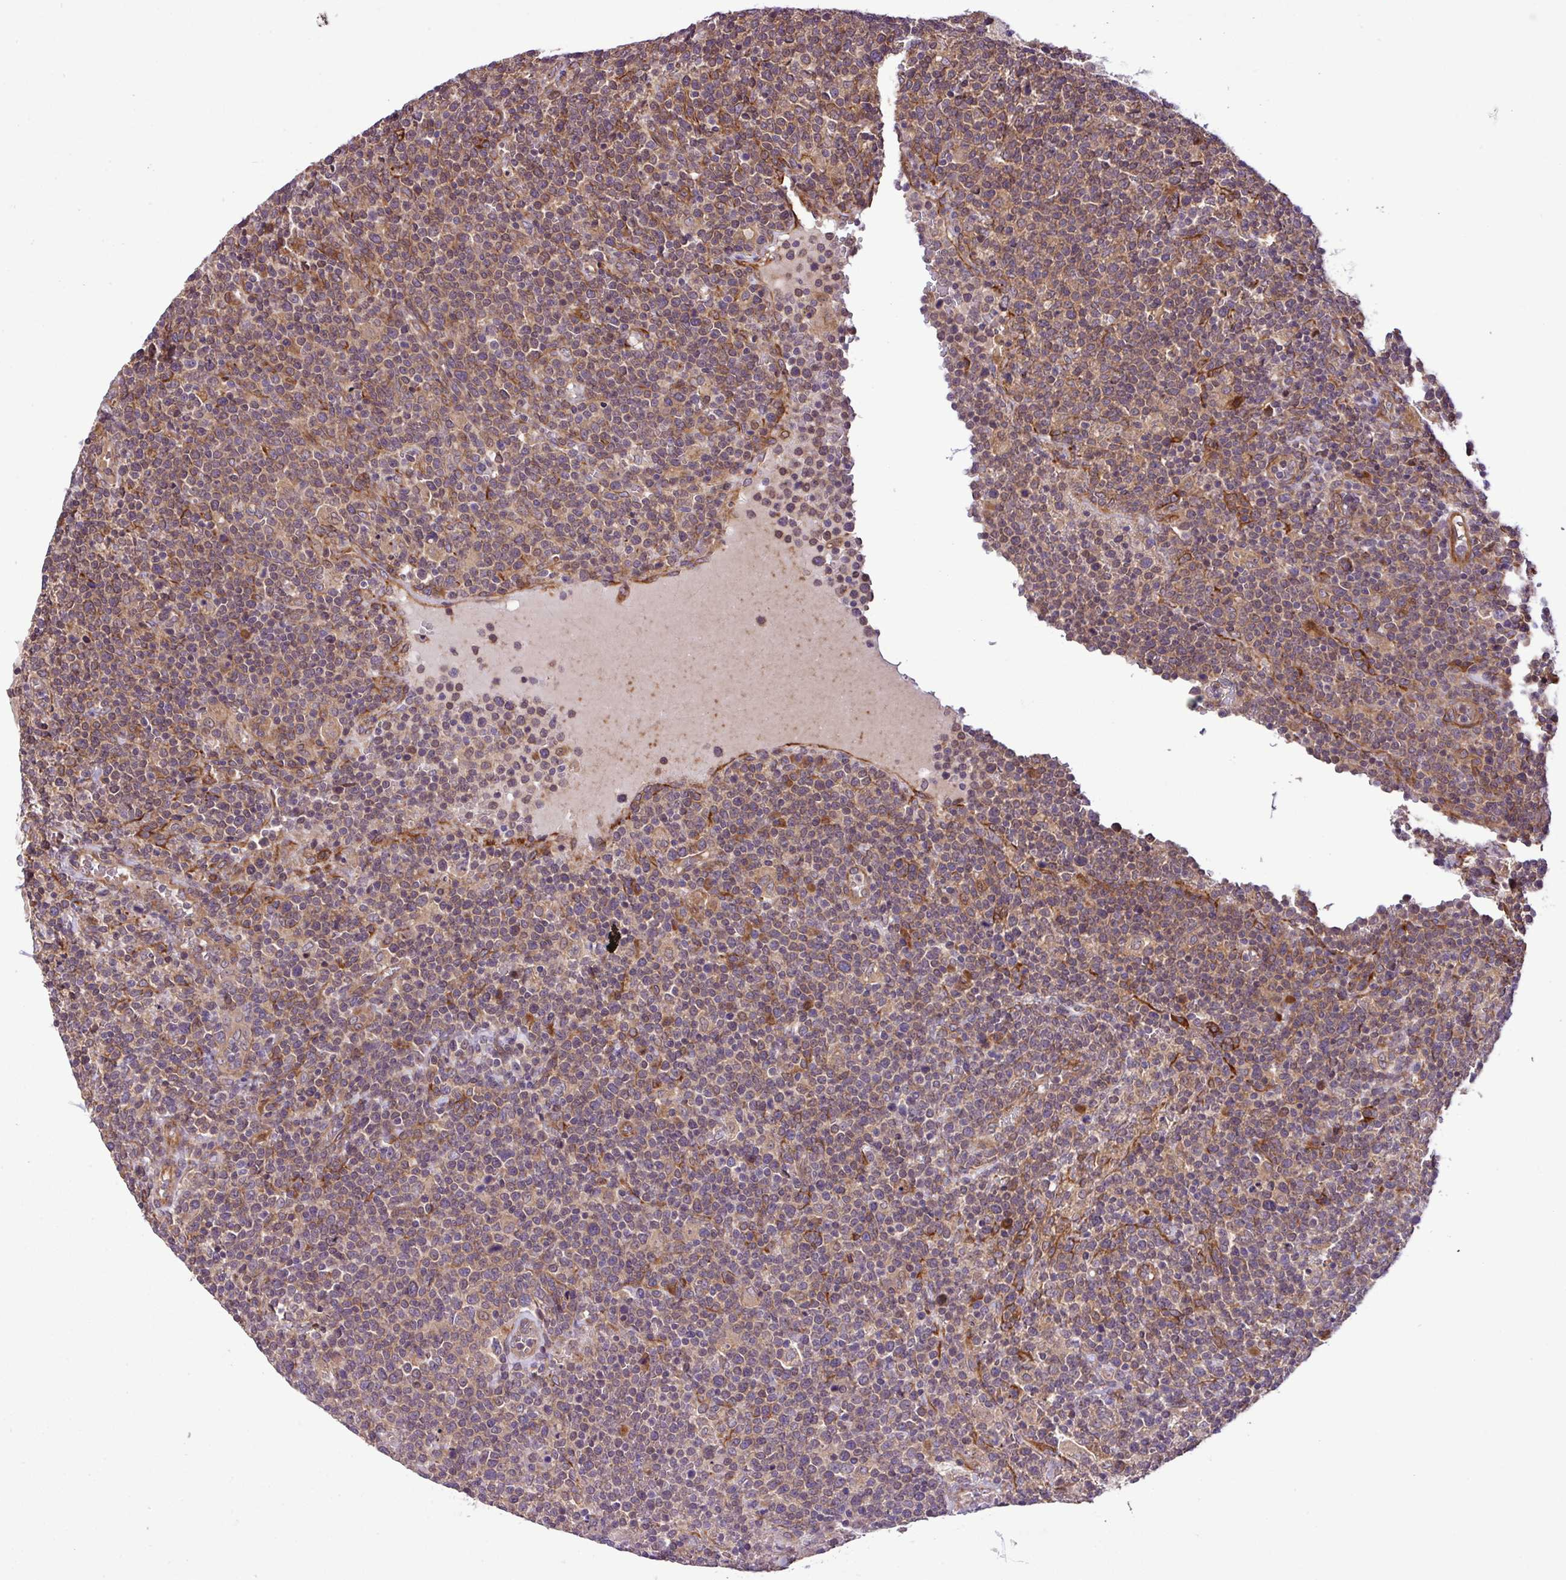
{"staining": {"intensity": "moderate", "quantity": "25%-75%", "location": "cytoplasmic/membranous"}, "tissue": "lymphoma", "cell_type": "Tumor cells", "image_type": "cancer", "snomed": [{"axis": "morphology", "description": "Malignant lymphoma, non-Hodgkin's type, High grade"}, {"axis": "topography", "description": "Lymph node"}], "caption": "This micrograph shows immunohistochemistry (IHC) staining of human lymphoma, with medium moderate cytoplasmic/membranous expression in approximately 25%-75% of tumor cells.", "gene": "DLGAP4", "patient": {"sex": "male", "age": 61}}